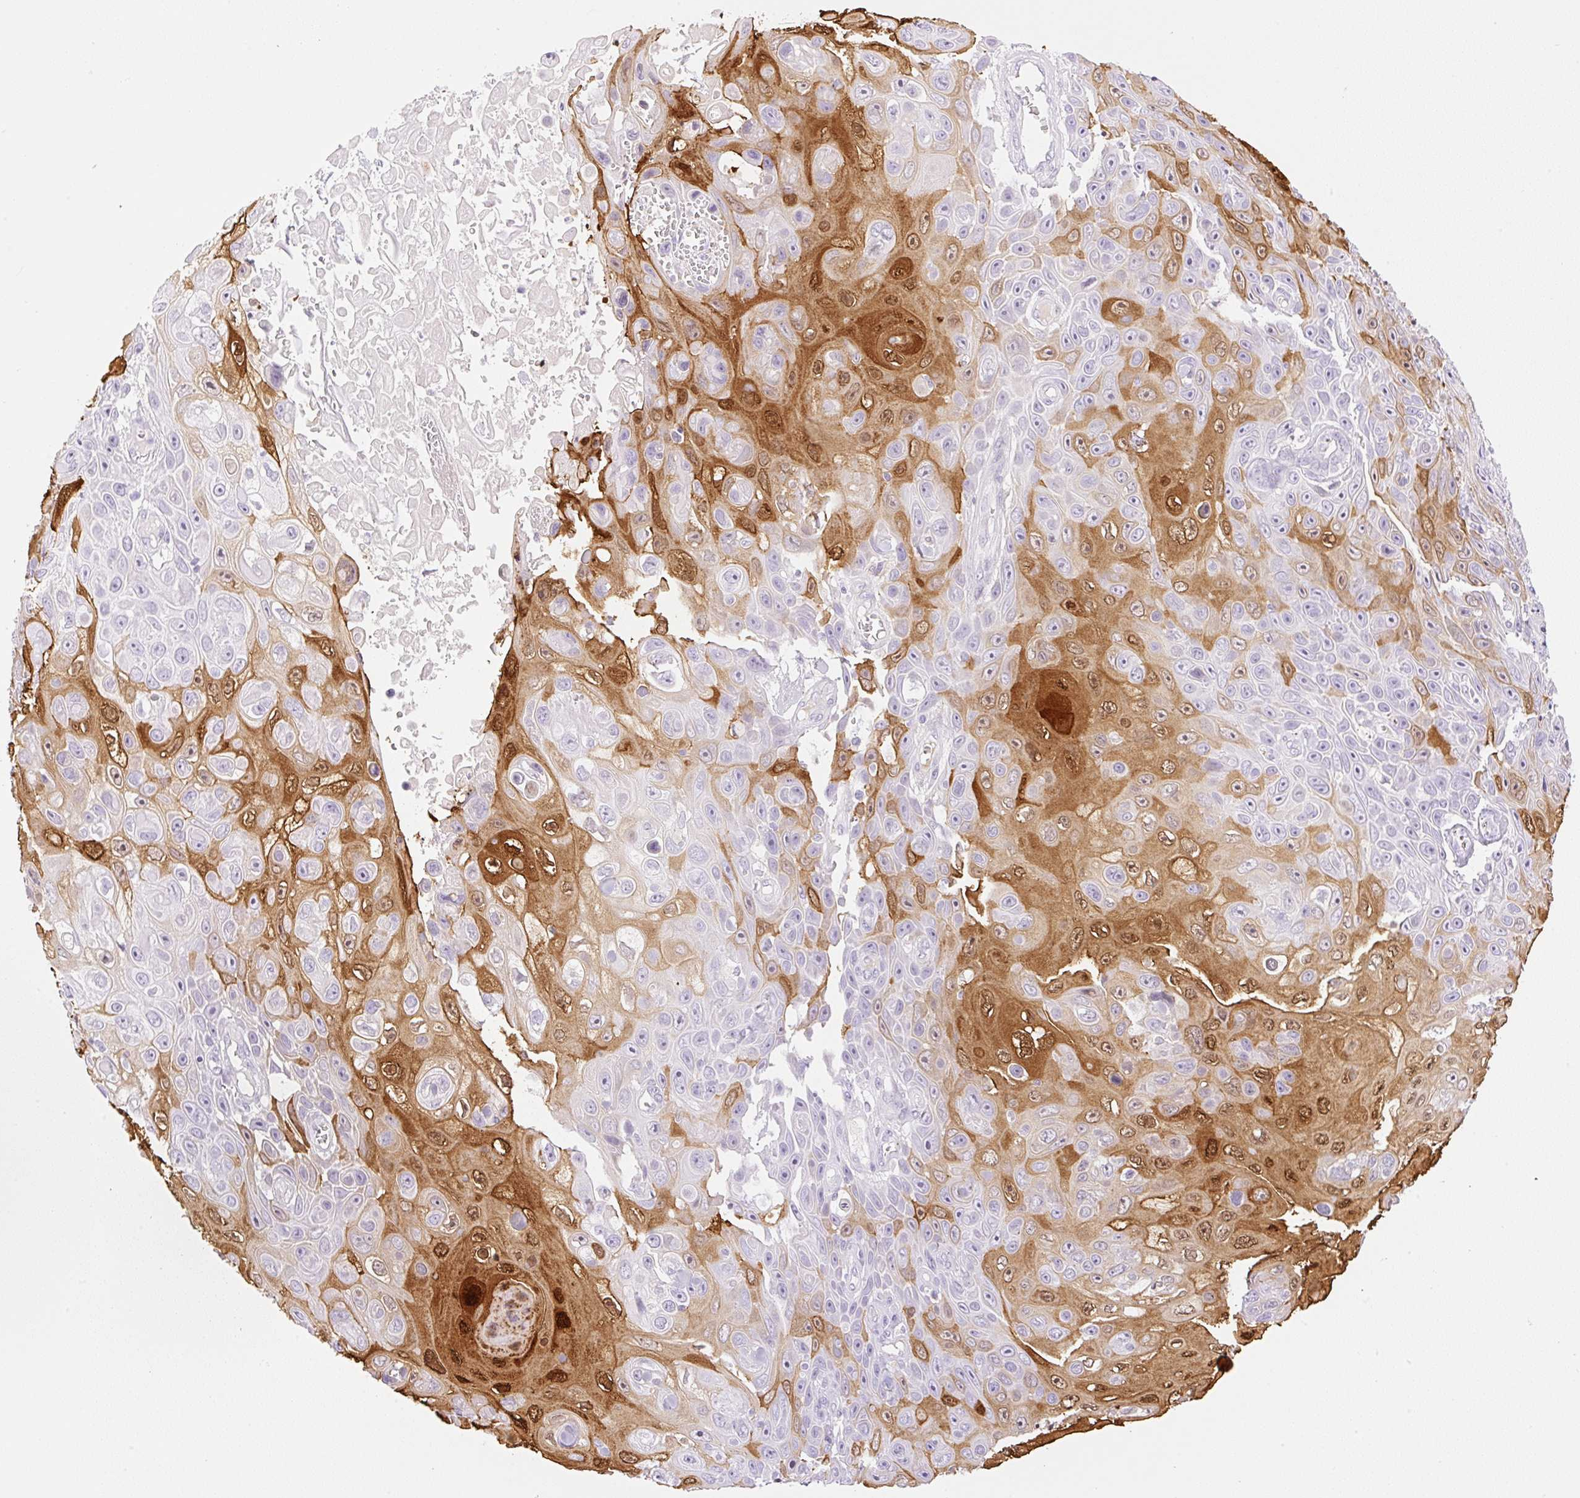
{"staining": {"intensity": "strong", "quantity": "<25%", "location": "cytoplasmic/membranous,nuclear"}, "tissue": "skin cancer", "cell_type": "Tumor cells", "image_type": "cancer", "snomed": [{"axis": "morphology", "description": "Squamous cell carcinoma, NOS"}, {"axis": "topography", "description": "Skin"}], "caption": "Squamous cell carcinoma (skin) stained with a protein marker shows strong staining in tumor cells.", "gene": "SPRR4", "patient": {"sex": "male", "age": 82}}